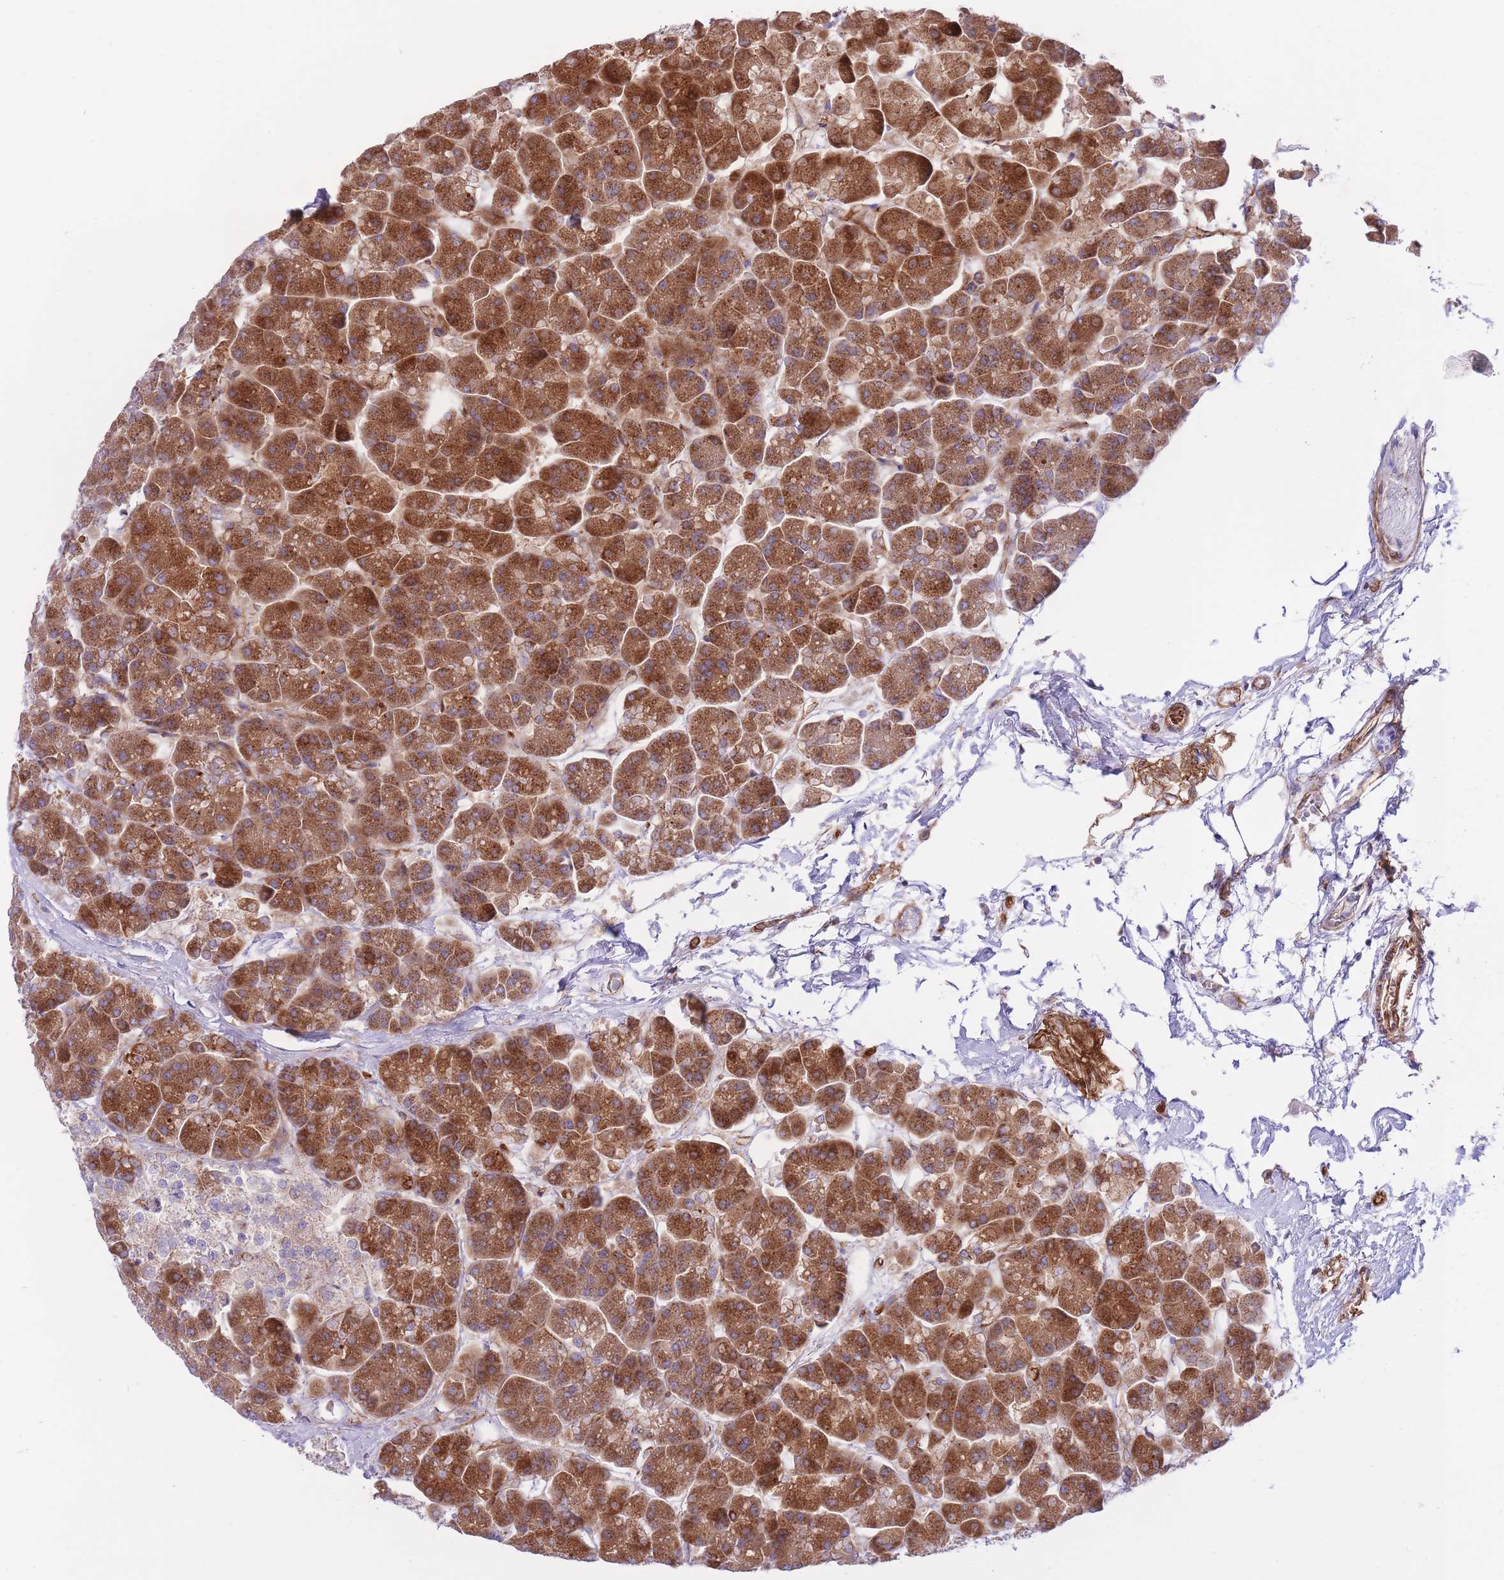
{"staining": {"intensity": "strong", "quantity": ">75%", "location": "cytoplasmic/membranous"}, "tissue": "pancreas", "cell_type": "Exocrine glandular cells", "image_type": "normal", "snomed": [{"axis": "morphology", "description": "Normal tissue, NOS"}, {"axis": "topography", "description": "Pancreas"}, {"axis": "topography", "description": "Peripheral nerve tissue"}], "caption": "Normal pancreas shows strong cytoplasmic/membranous staining in about >75% of exocrine glandular cells (DAB (3,3'-diaminobenzidine) IHC, brown staining for protein, blue staining for nuclei)..", "gene": "CHAC1", "patient": {"sex": "male", "age": 54}}